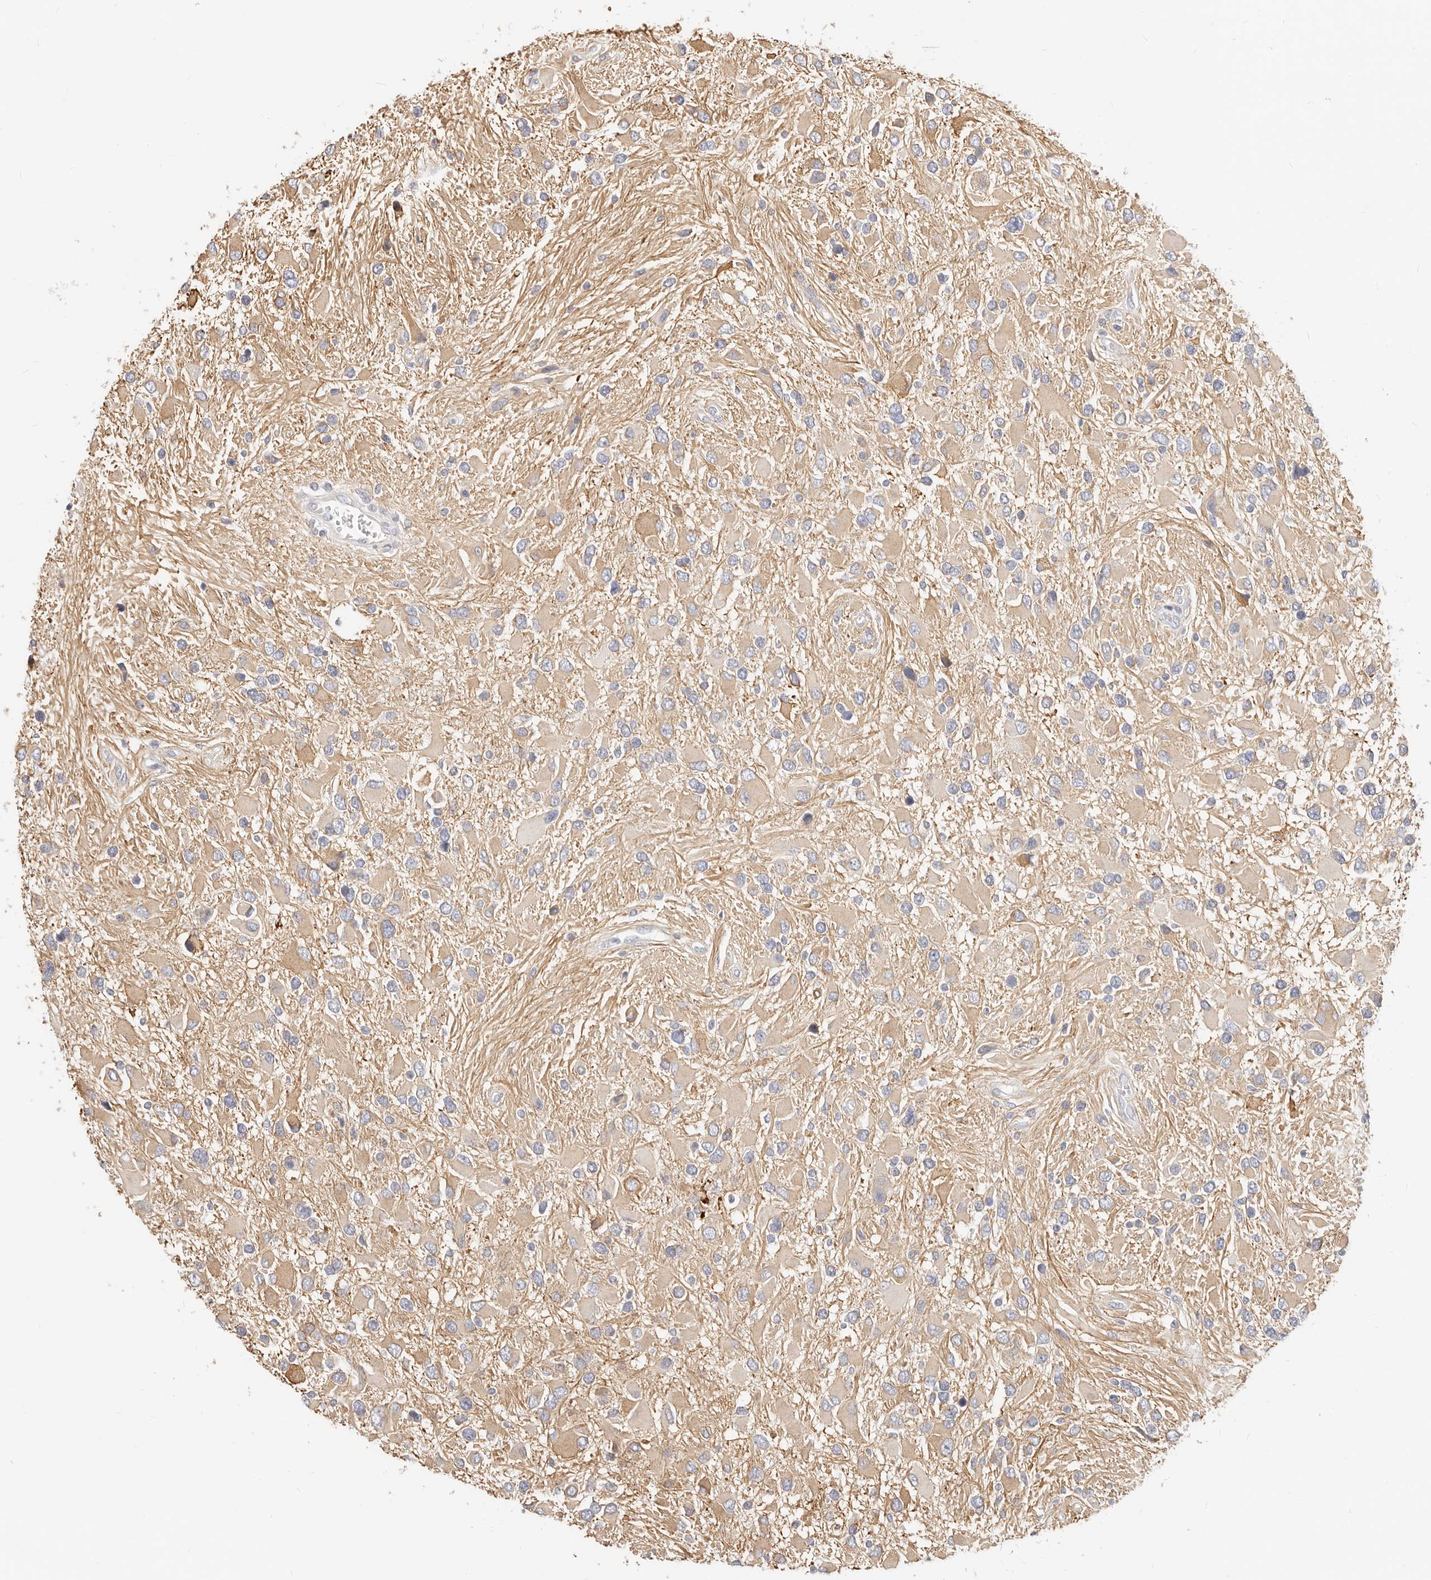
{"staining": {"intensity": "weak", "quantity": "25%-75%", "location": "cytoplasmic/membranous"}, "tissue": "glioma", "cell_type": "Tumor cells", "image_type": "cancer", "snomed": [{"axis": "morphology", "description": "Glioma, malignant, High grade"}, {"axis": "topography", "description": "Brain"}], "caption": "IHC of human malignant glioma (high-grade) exhibits low levels of weak cytoplasmic/membranous expression in about 25%-75% of tumor cells.", "gene": "DTNBP1", "patient": {"sex": "male", "age": 53}}